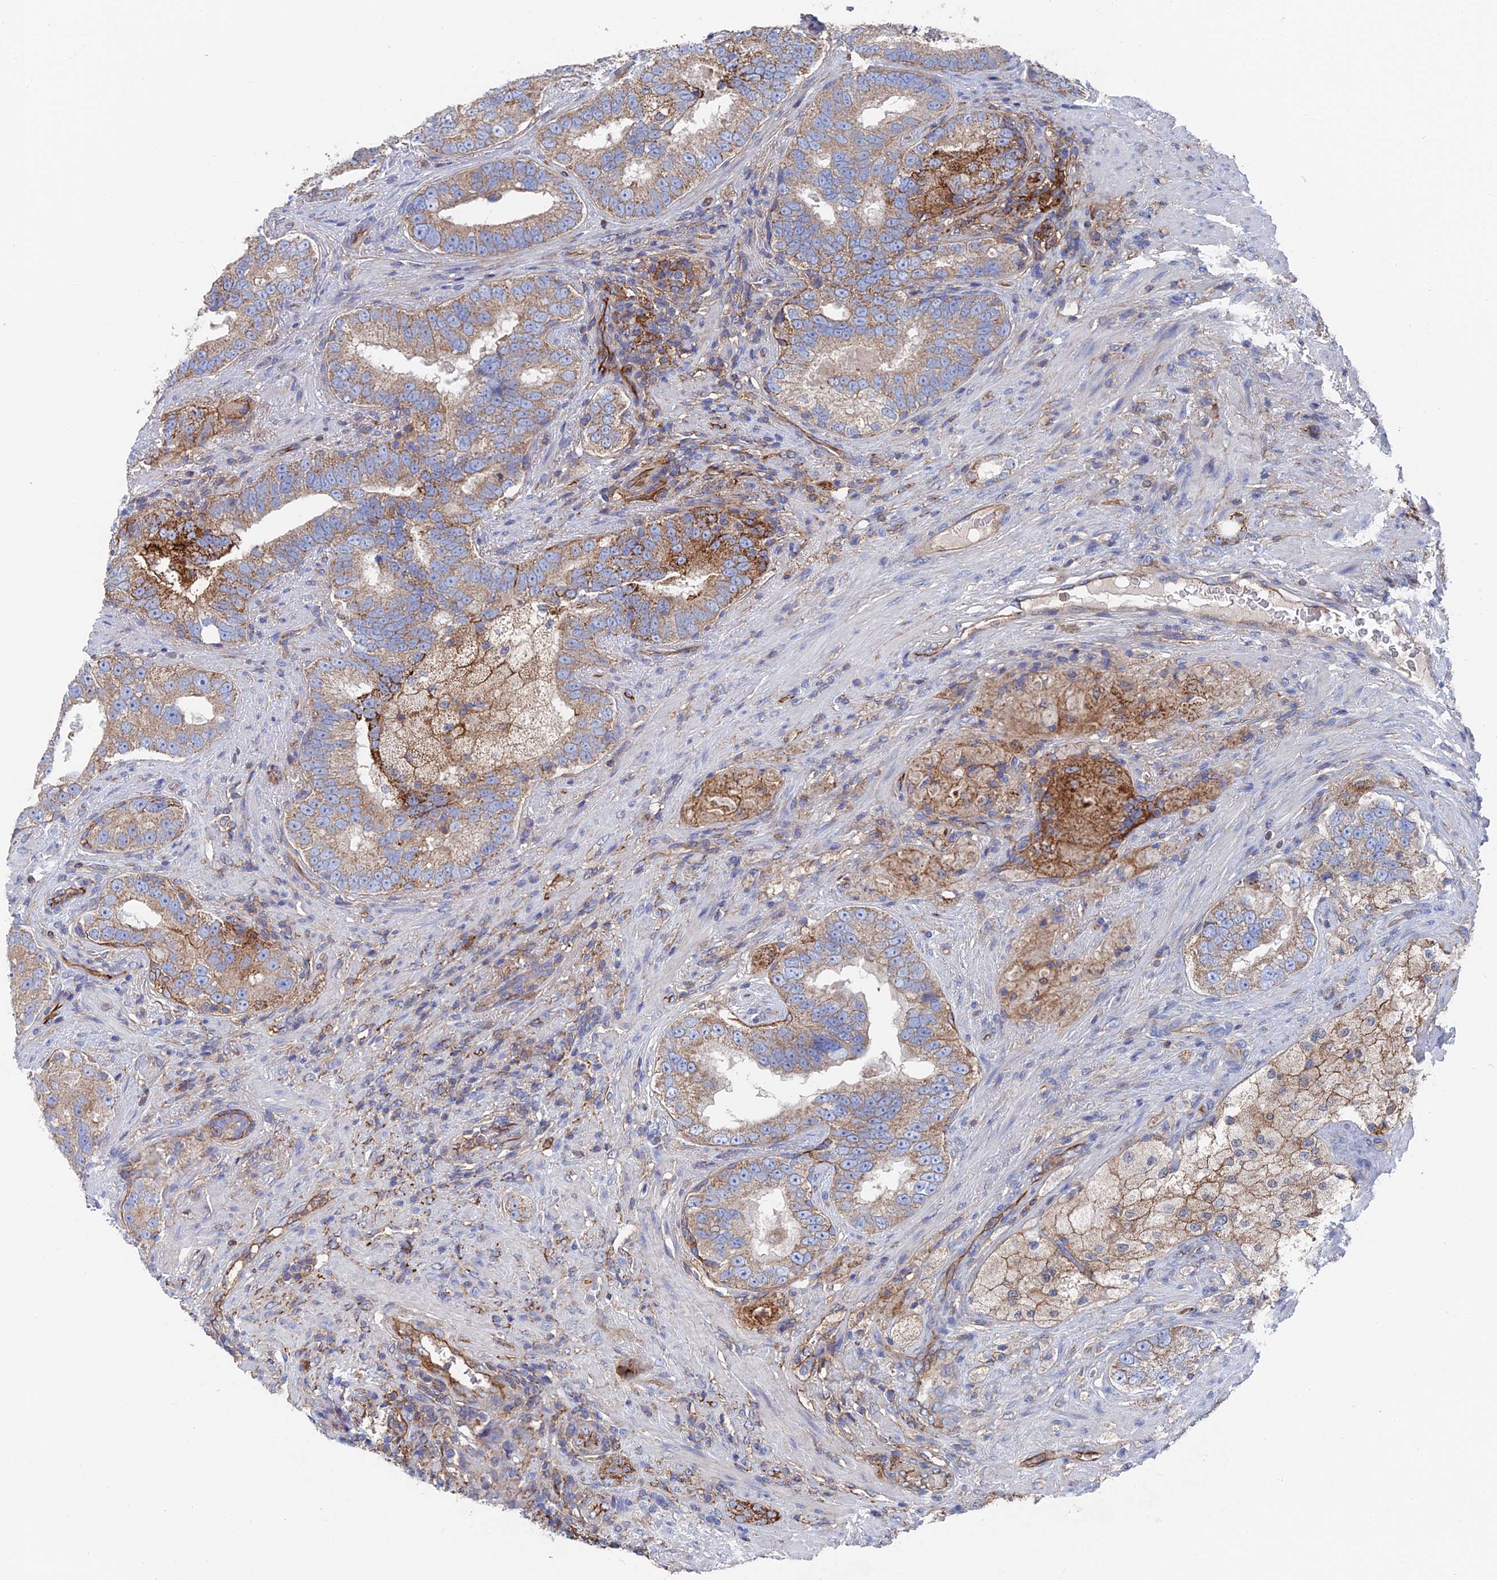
{"staining": {"intensity": "moderate", "quantity": "25%-75%", "location": "cytoplasmic/membranous"}, "tissue": "prostate cancer", "cell_type": "Tumor cells", "image_type": "cancer", "snomed": [{"axis": "morphology", "description": "Adenocarcinoma, High grade"}, {"axis": "topography", "description": "Prostate"}], "caption": "Immunohistochemistry staining of prostate cancer (adenocarcinoma (high-grade)), which demonstrates medium levels of moderate cytoplasmic/membranous positivity in approximately 25%-75% of tumor cells indicating moderate cytoplasmic/membranous protein expression. The staining was performed using DAB (3,3'-diaminobenzidine) (brown) for protein detection and nuclei were counterstained in hematoxylin (blue).", "gene": "SNX11", "patient": {"sex": "male", "age": 70}}